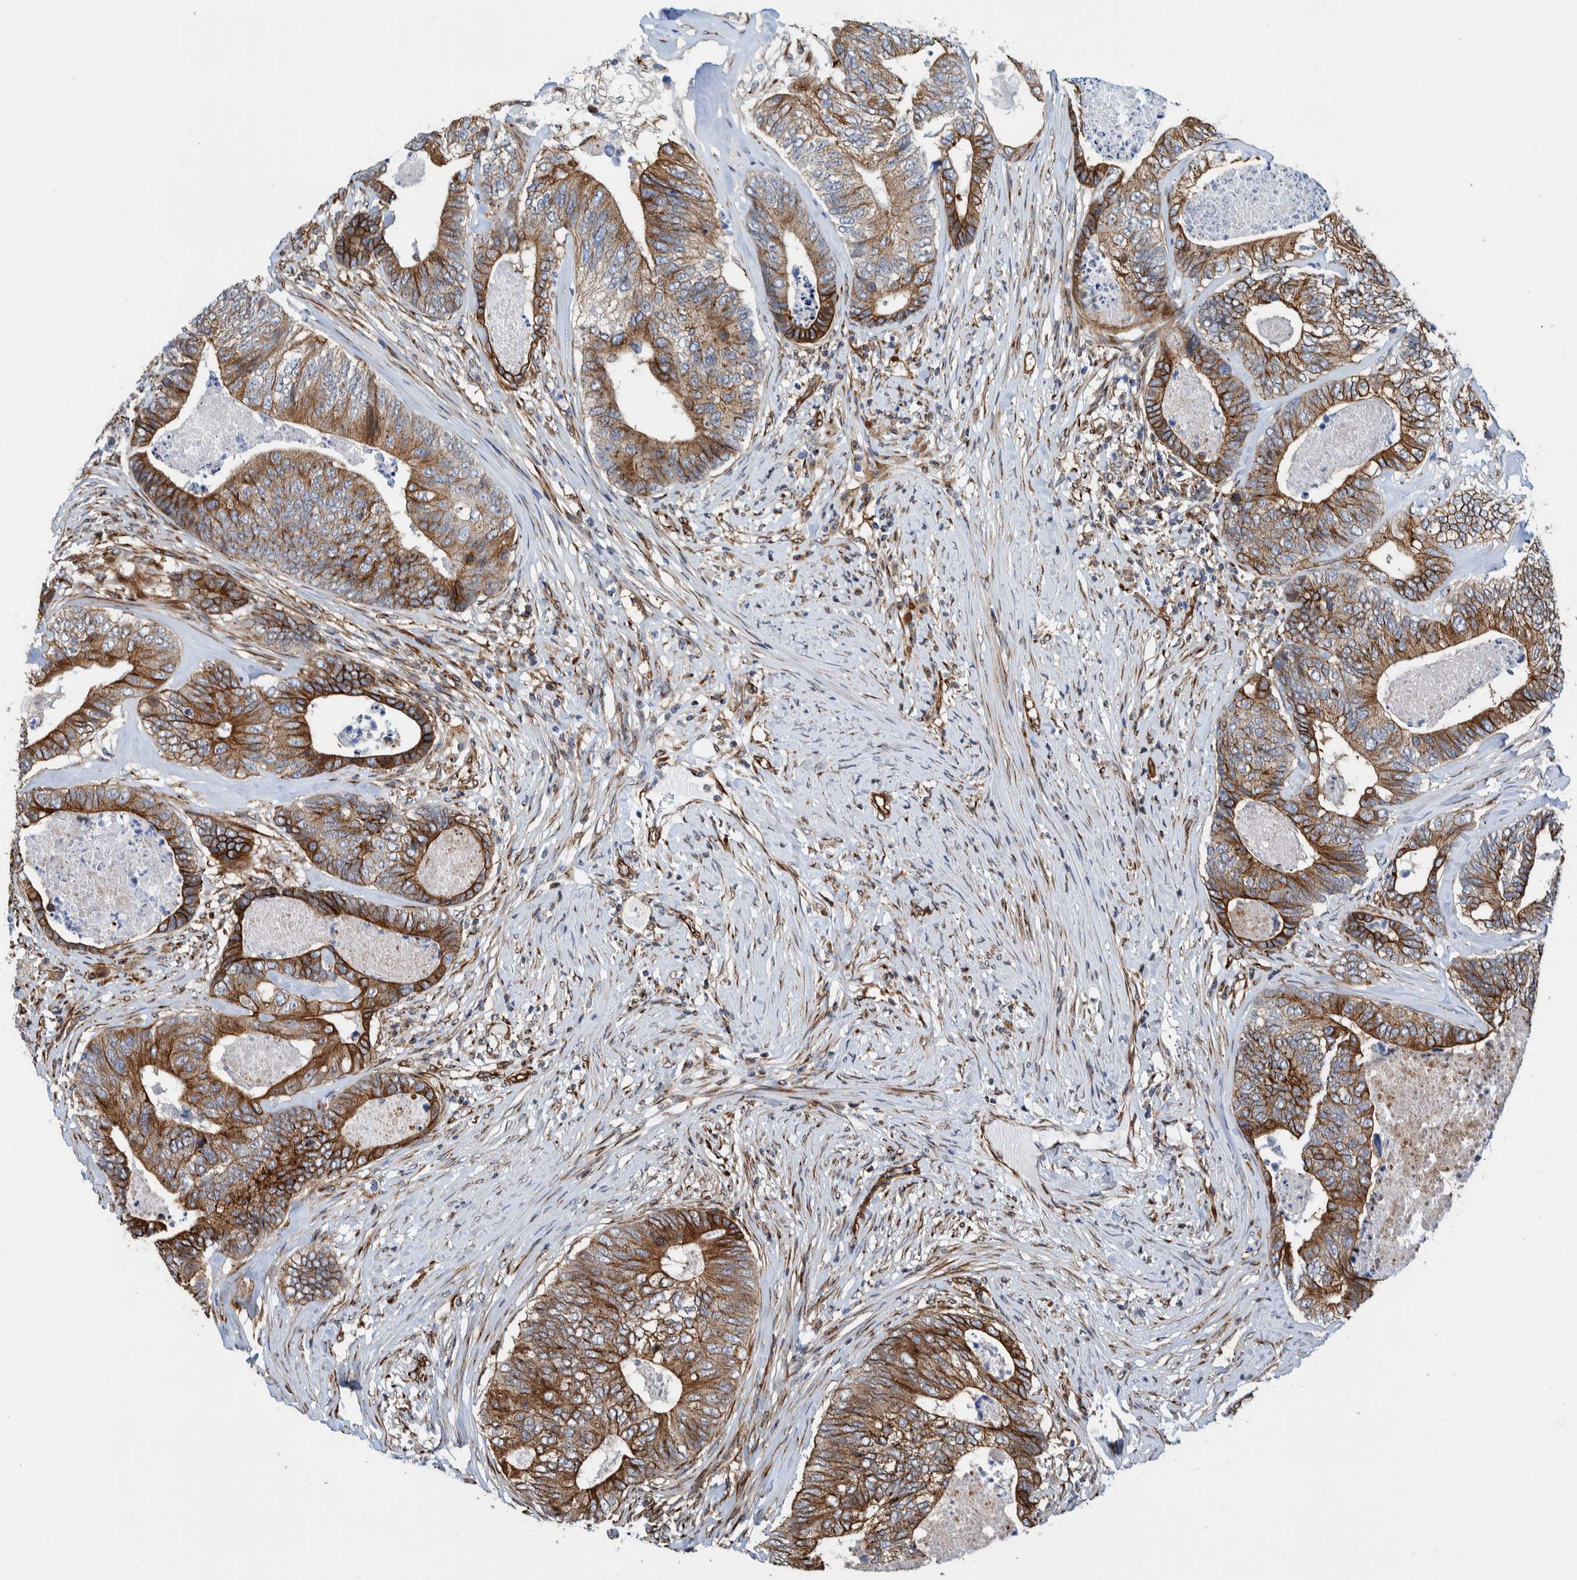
{"staining": {"intensity": "strong", "quantity": ">75%", "location": "cytoplasmic/membranous"}, "tissue": "colorectal cancer", "cell_type": "Tumor cells", "image_type": "cancer", "snomed": [{"axis": "morphology", "description": "Adenocarcinoma, NOS"}, {"axis": "topography", "description": "Colon"}], "caption": "Strong cytoplasmic/membranous positivity is appreciated in approximately >75% of tumor cells in colorectal cancer.", "gene": "CCDC57", "patient": {"sex": "female", "age": 67}}